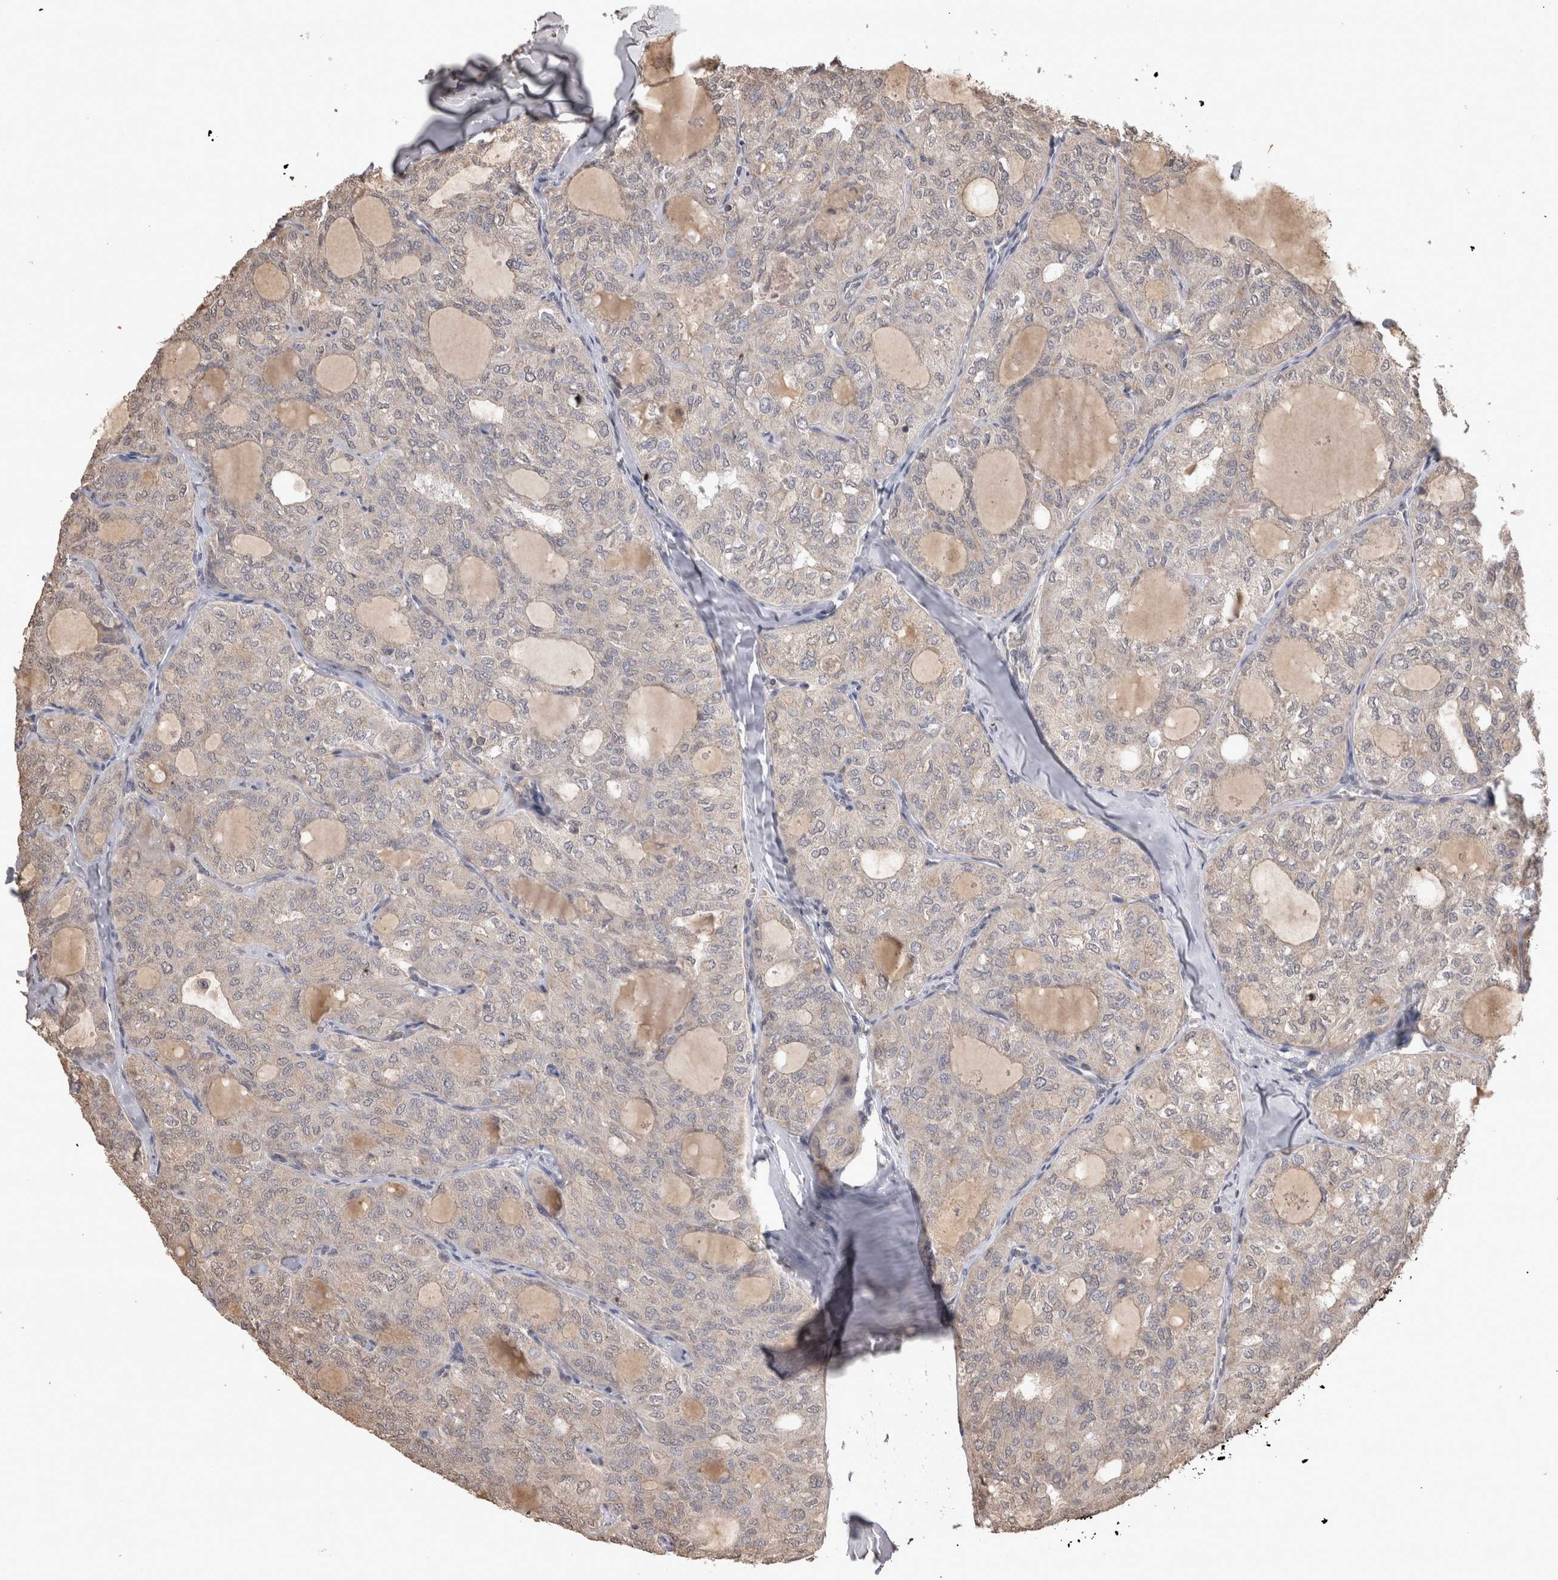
{"staining": {"intensity": "negative", "quantity": "none", "location": "none"}, "tissue": "thyroid cancer", "cell_type": "Tumor cells", "image_type": "cancer", "snomed": [{"axis": "morphology", "description": "Follicular adenoma carcinoma, NOS"}, {"axis": "topography", "description": "Thyroid gland"}], "caption": "Tumor cells show no significant staining in thyroid cancer (follicular adenoma carcinoma). The staining is performed using DAB (3,3'-diaminobenzidine) brown chromogen with nuclei counter-stained in using hematoxylin.", "gene": "SOCS5", "patient": {"sex": "male", "age": 75}}